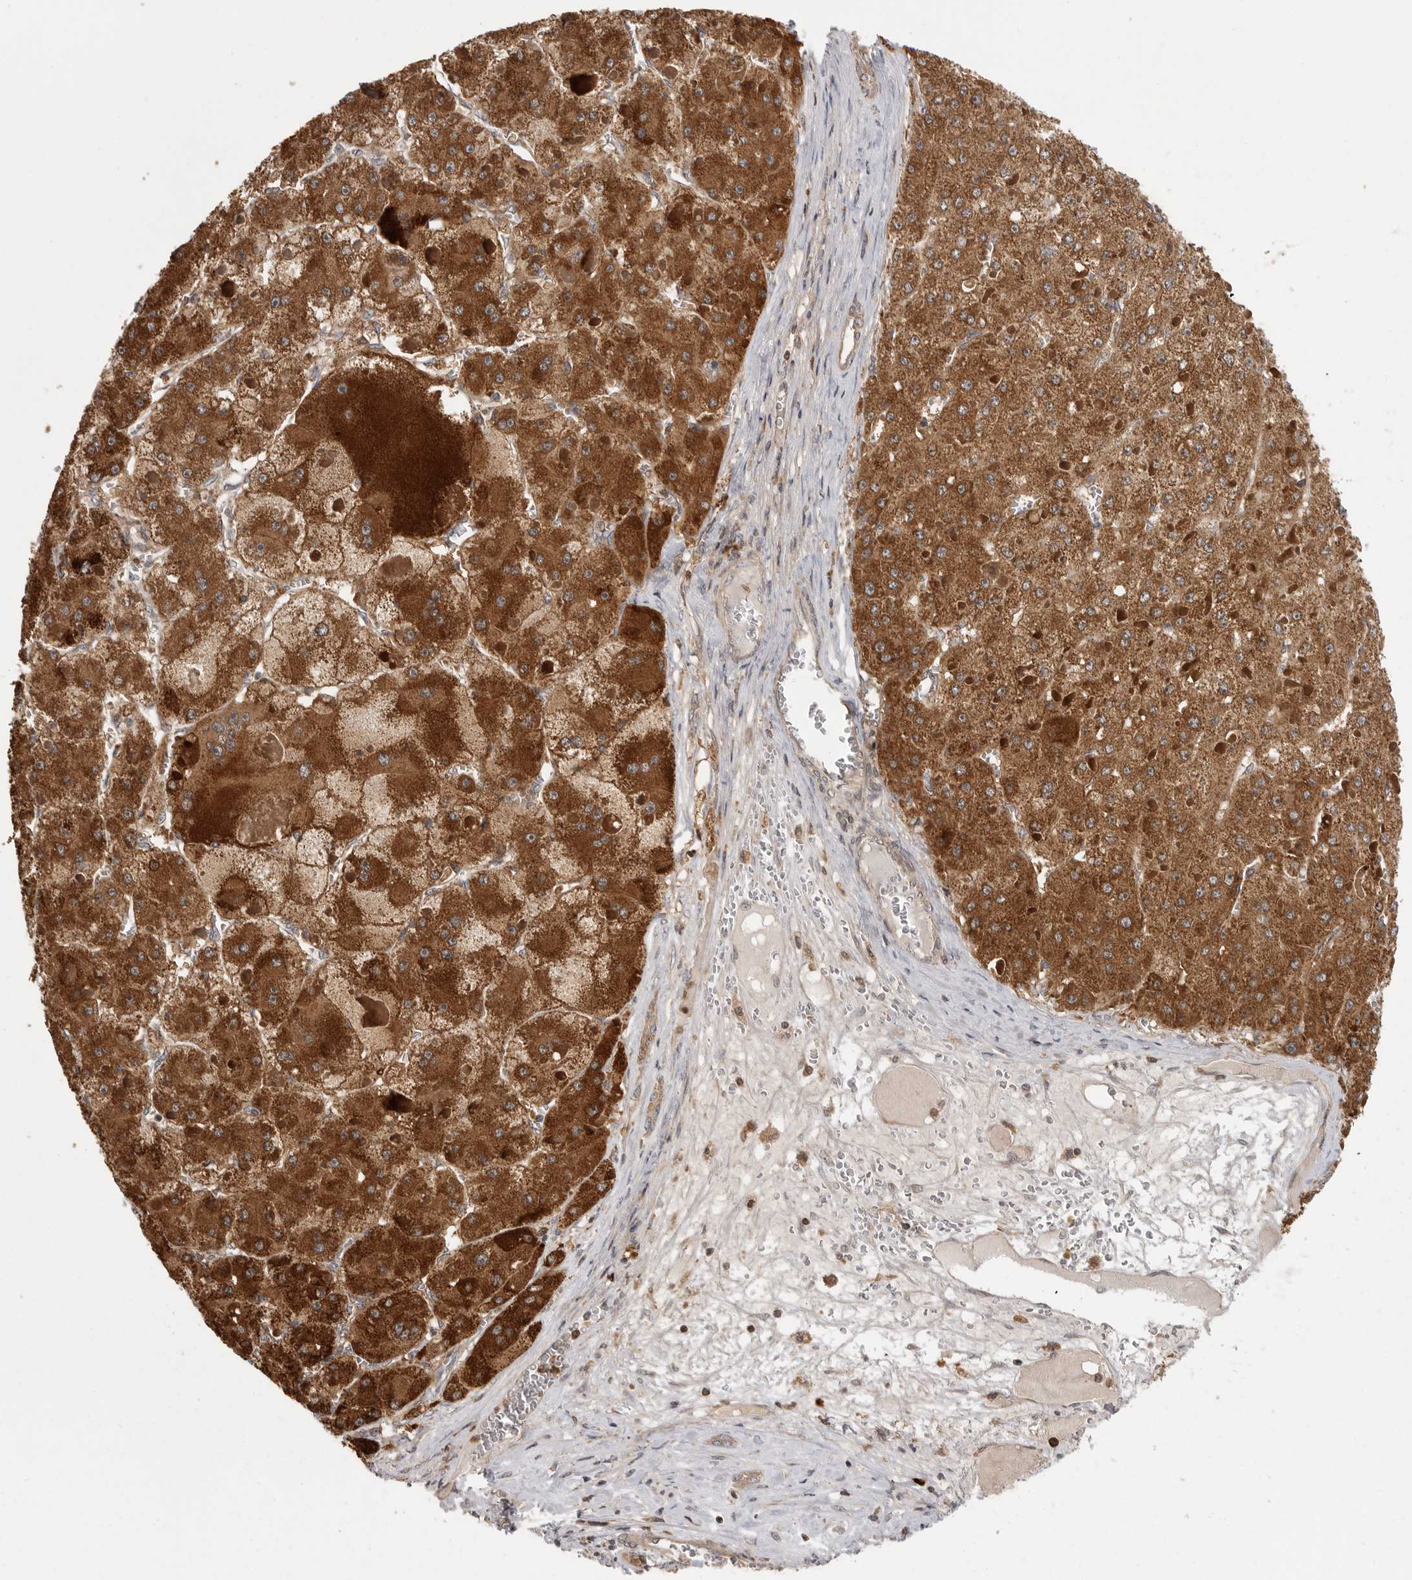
{"staining": {"intensity": "strong", "quantity": ">75%", "location": "cytoplasmic/membranous"}, "tissue": "liver cancer", "cell_type": "Tumor cells", "image_type": "cancer", "snomed": [{"axis": "morphology", "description": "Carcinoma, Hepatocellular, NOS"}, {"axis": "topography", "description": "Liver"}], "caption": "Approximately >75% of tumor cells in liver cancer (hepatocellular carcinoma) display strong cytoplasmic/membranous protein expression as visualized by brown immunohistochemical staining.", "gene": "OXR1", "patient": {"sex": "female", "age": 73}}